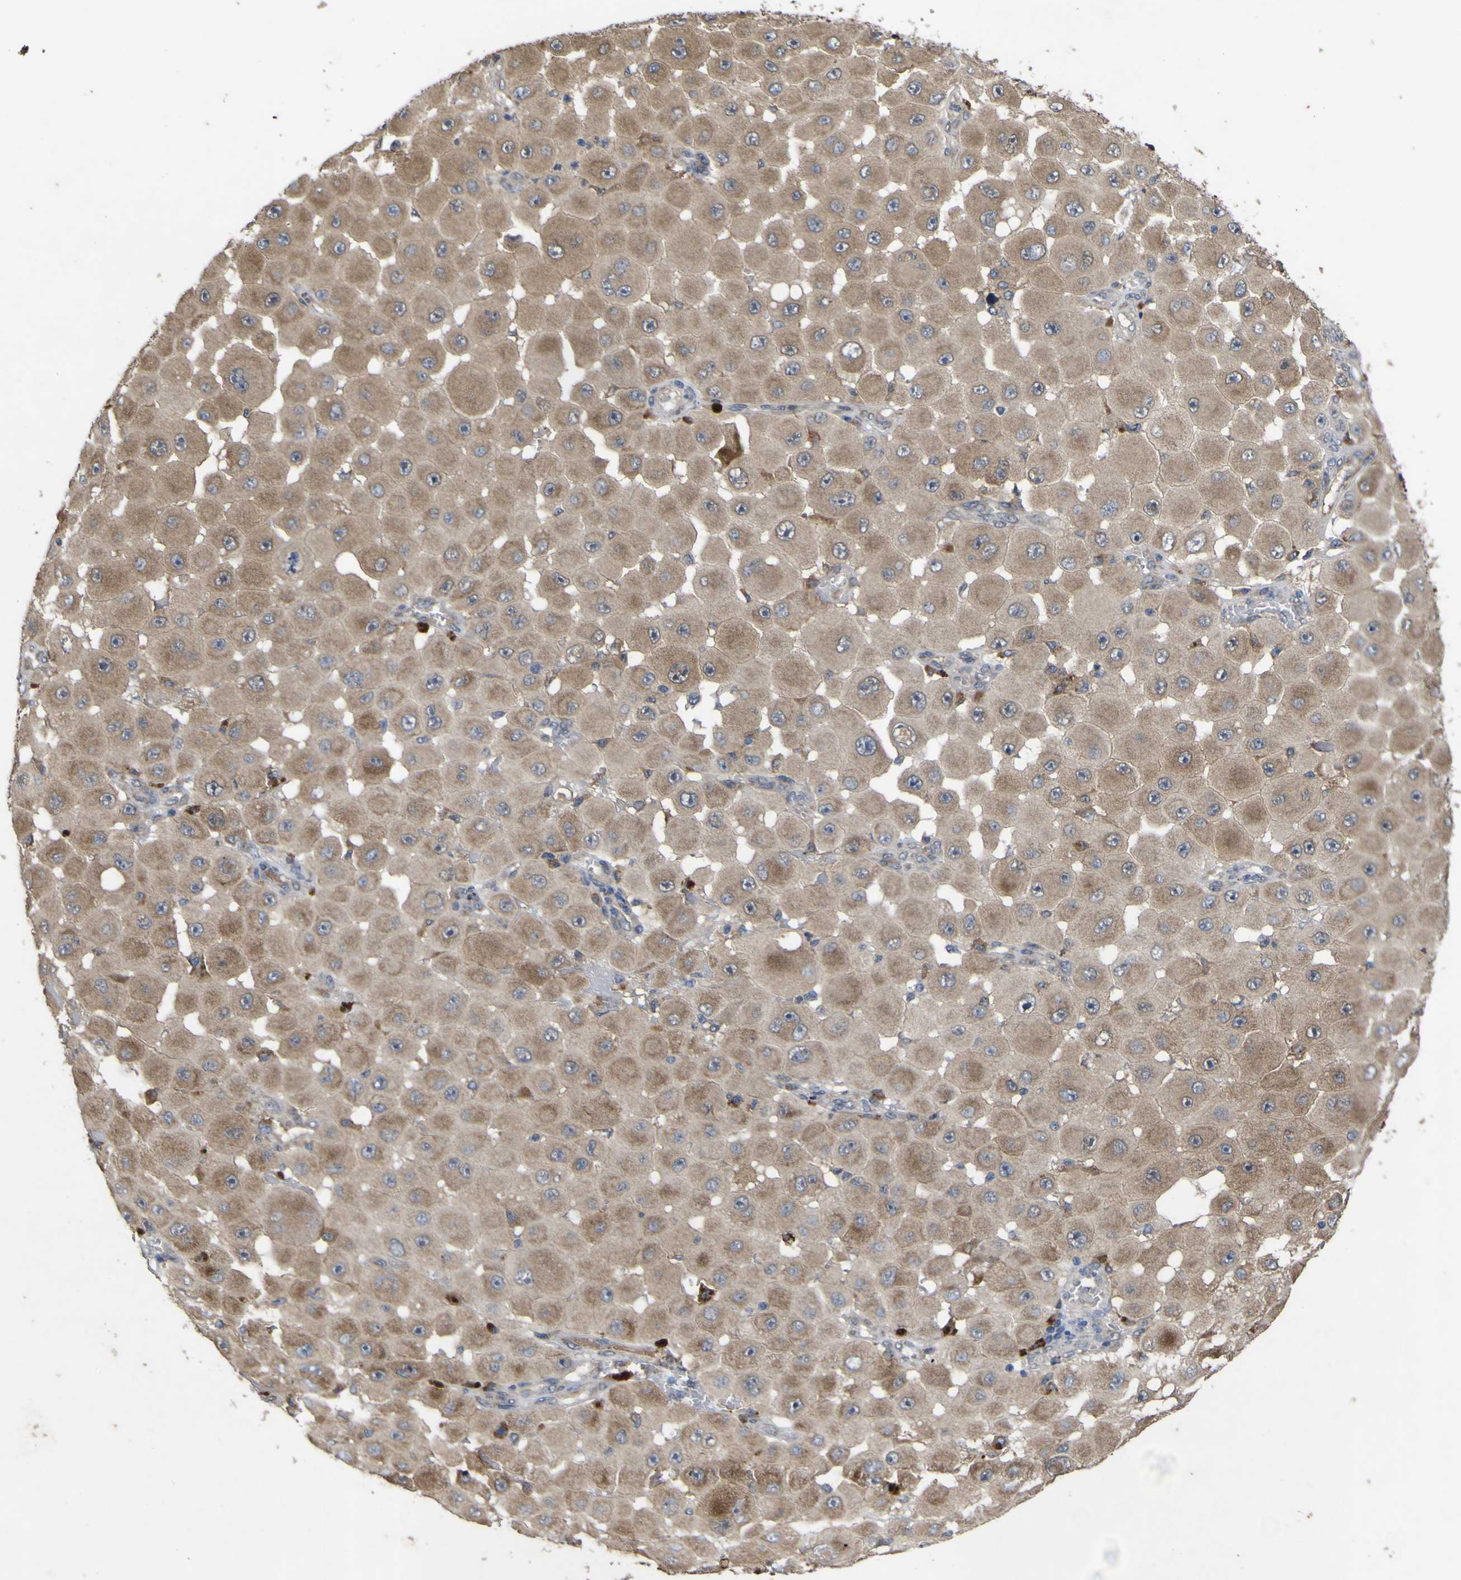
{"staining": {"intensity": "moderate", "quantity": ">75%", "location": "cytoplasmic/membranous"}, "tissue": "melanoma", "cell_type": "Tumor cells", "image_type": "cancer", "snomed": [{"axis": "morphology", "description": "Malignant melanoma, NOS"}, {"axis": "topography", "description": "Skin"}], "caption": "This photomicrograph displays immunohistochemistry staining of human melanoma, with medium moderate cytoplasmic/membranous expression in about >75% of tumor cells.", "gene": "IRAK2", "patient": {"sex": "female", "age": 81}}